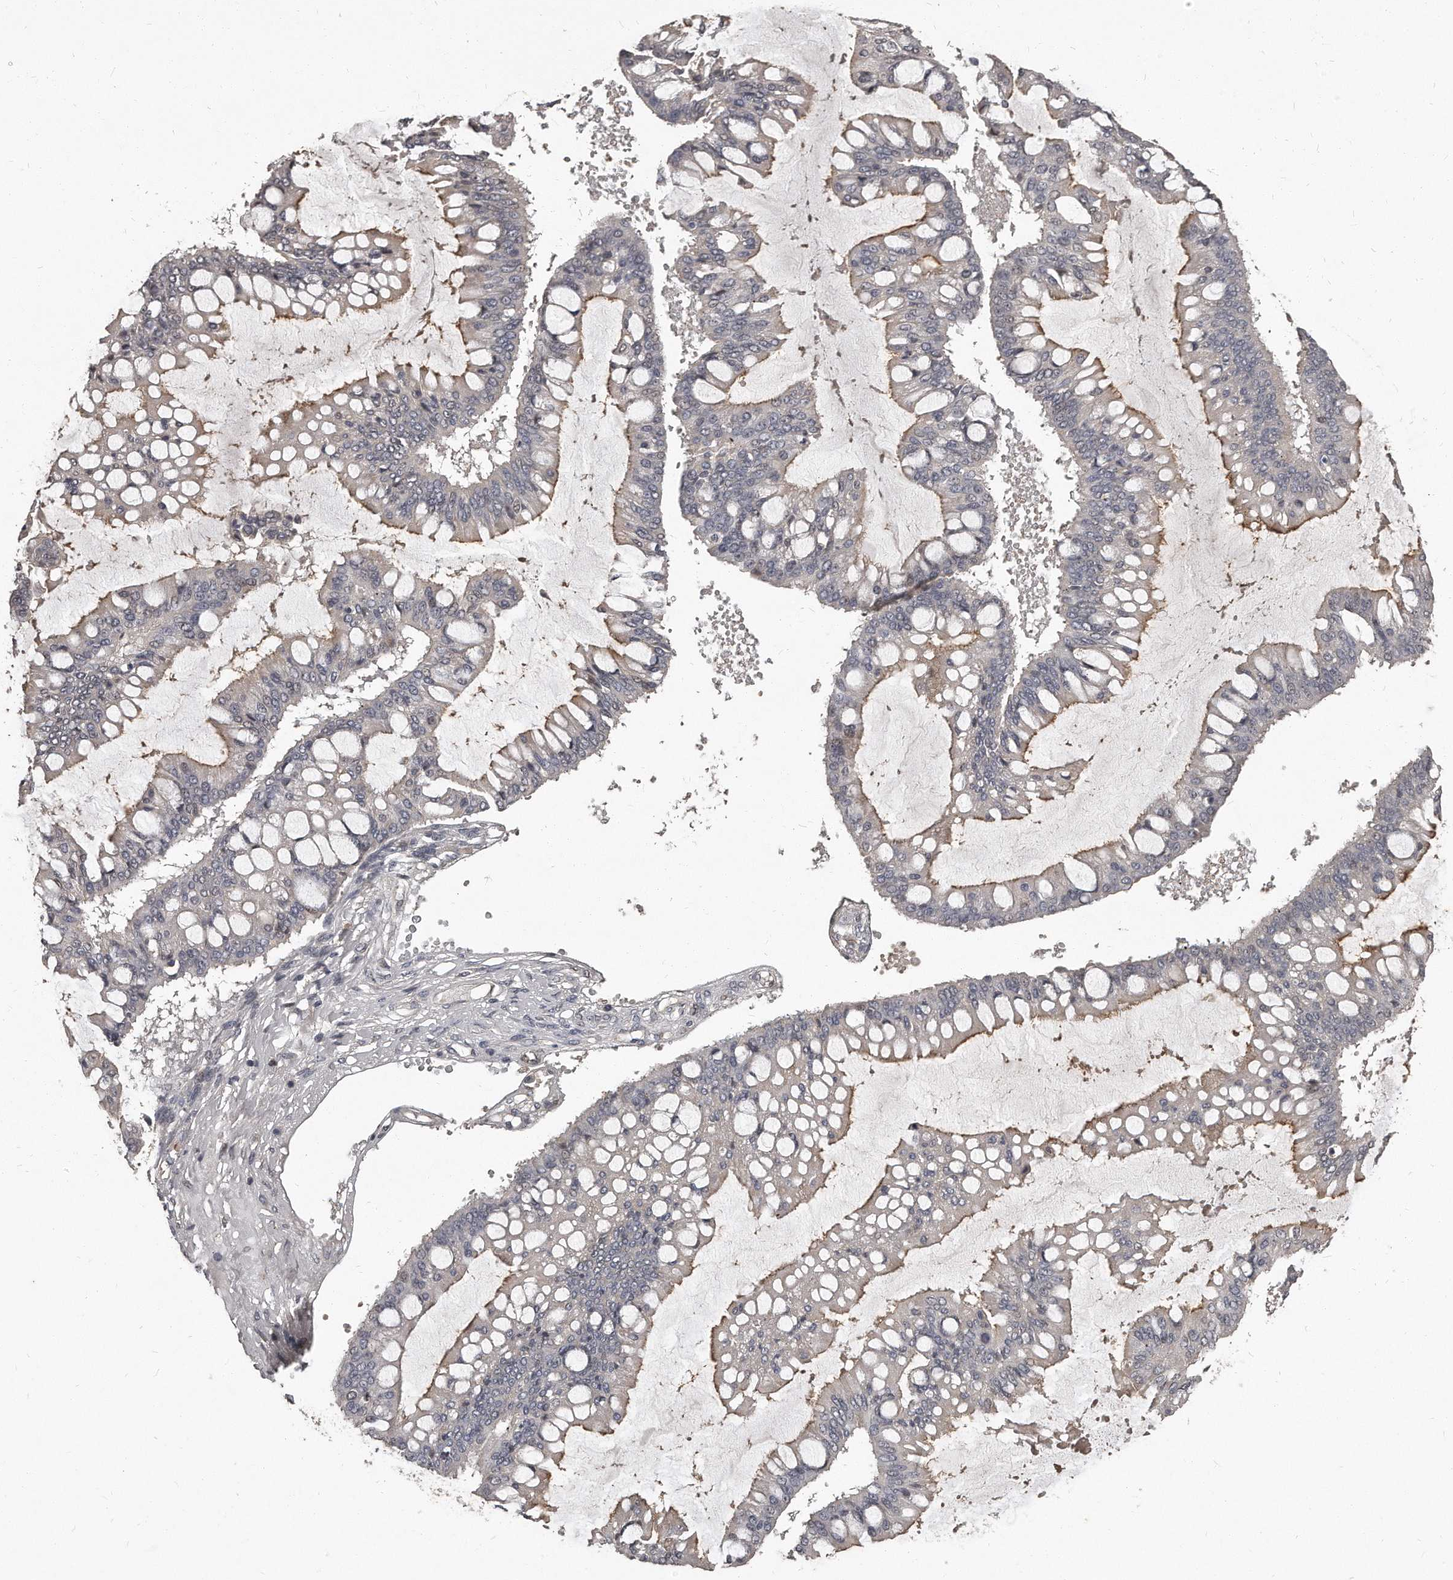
{"staining": {"intensity": "moderate", "quantity": "<25%", "location": "cytoplasmic/membranous"}, "tissue": "ovarian cancer", "cell_type": "Tumor cells", "image_type": "cancer", "snomed": [{"axis": "morphology", "description": "Cystadenocarcinoma, mucinous, NOS"}, {"axis": "topography", "description": "Ovary"}], "caption": "A brown stain highlights moderate cytoplasmic/membranous staining of a protein in ovarian cancer tumor cells.", "gene": "GRB10", "patient": {"sex": "female", "age": 73}}